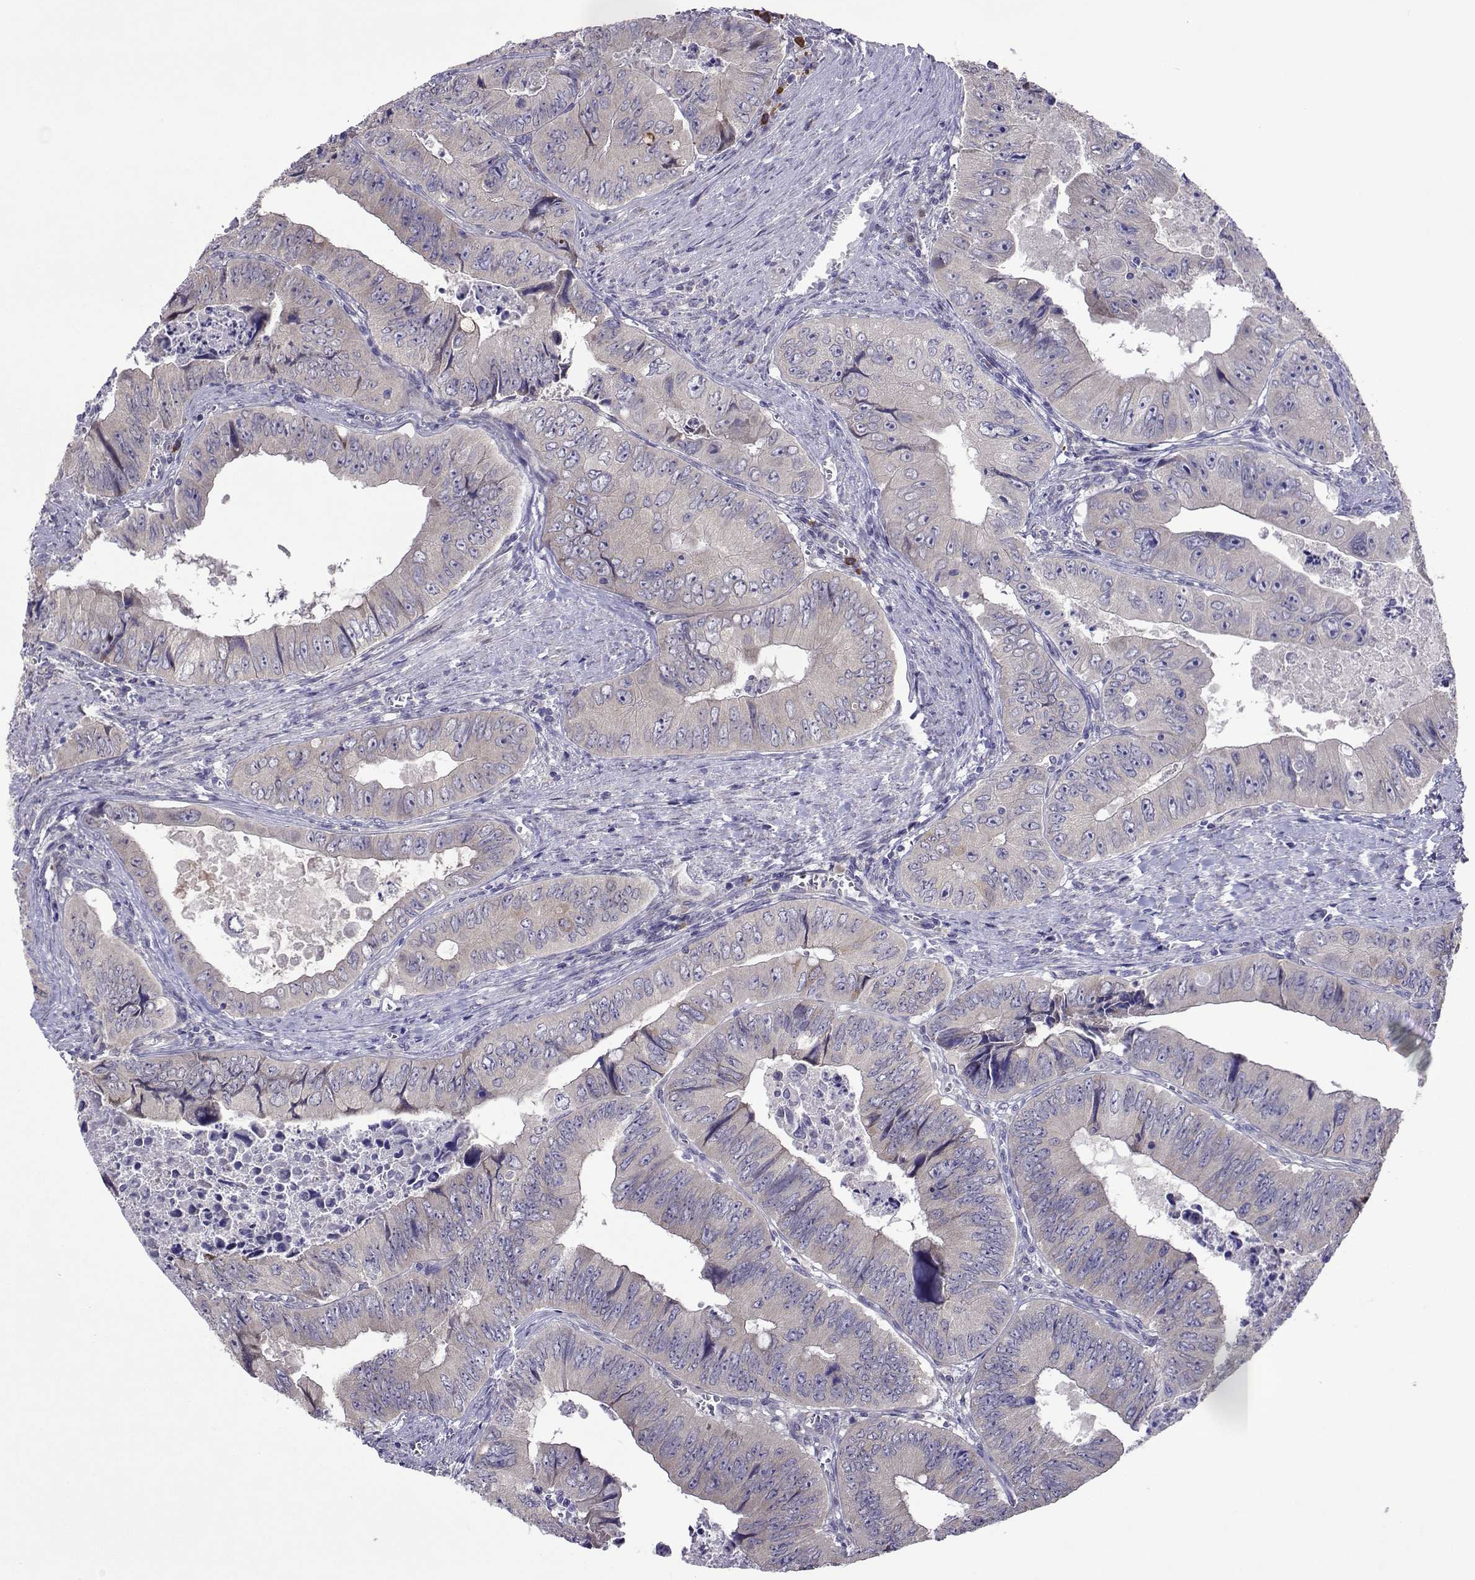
{"staining": {"intensity": "negative", "quantity": "none", "location": "none"}, "tissue": "colorectal cancer", "cell_type": "Tumor cells", "image_type": "cancer", "snomed": [{"axis": "morphology", "description": "Adenocarcinoma, NOS"}, {"axis": "topography", "description": "Colon"}], "caption": "Tumor cells show no significant expression in colorectal cancer (adenocarcinoma).", "gene": "TARBP2", "patient": {"sex": "female", "age": 84}}